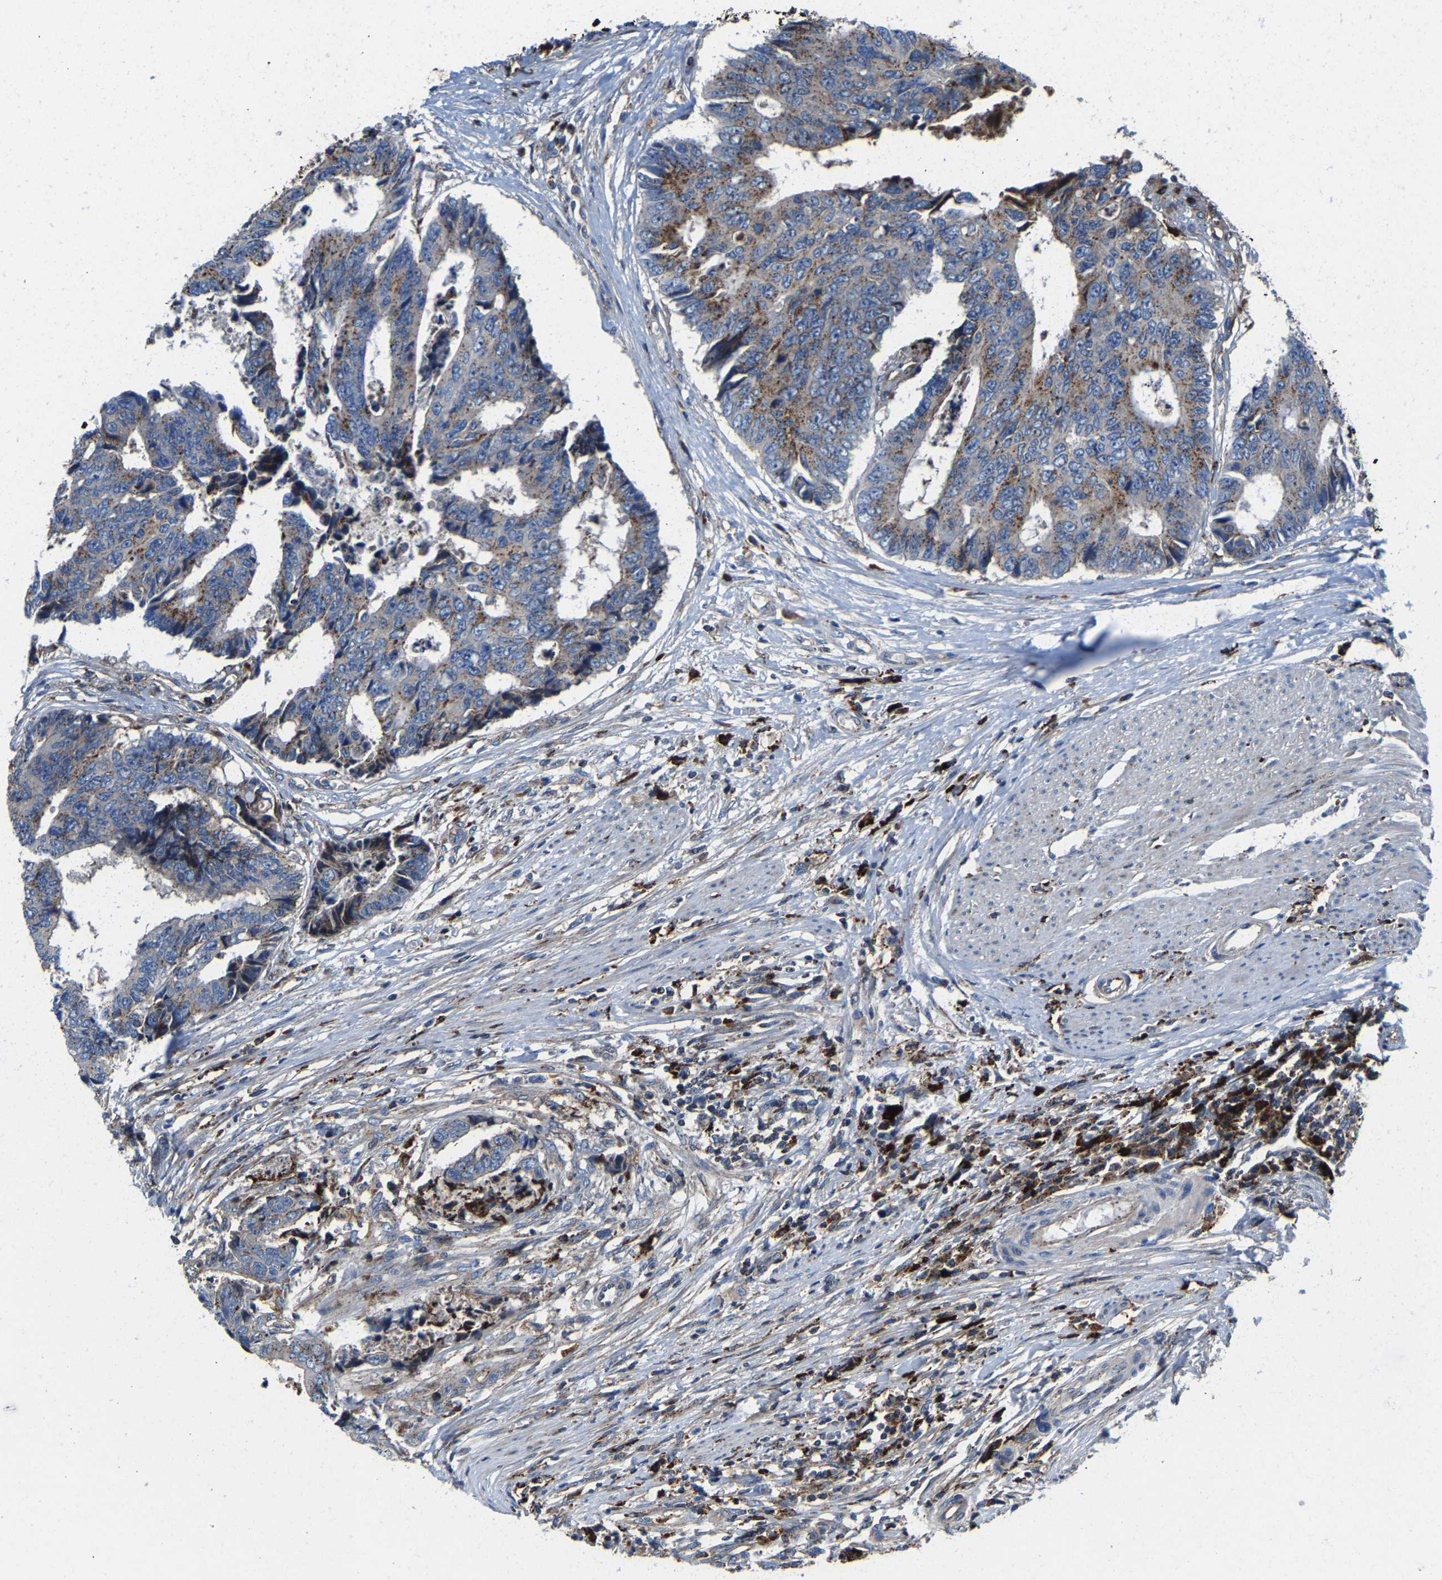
{"staining": {"intensity": "moderate", "quantity": "25%-75%", "location": "cytoplasmic/membranous"}, "tissue": "colorectal cancer", "cell_type": "Tumor cells", "image_type": "cancer", "snomed": [{"axis": "morphology", "description": "Adenocarcinoma, NOS"}, {"axis": "topography", "description": "Rectum"}], "caption": "Human colorectal cancer stained with a brown dye reveals moderate cytoplasmic/membranous positive staining in approximately 25%-75% of tumor cells.", "gene": "DPP7", "patient": {"sex": "male", "age": 84}}